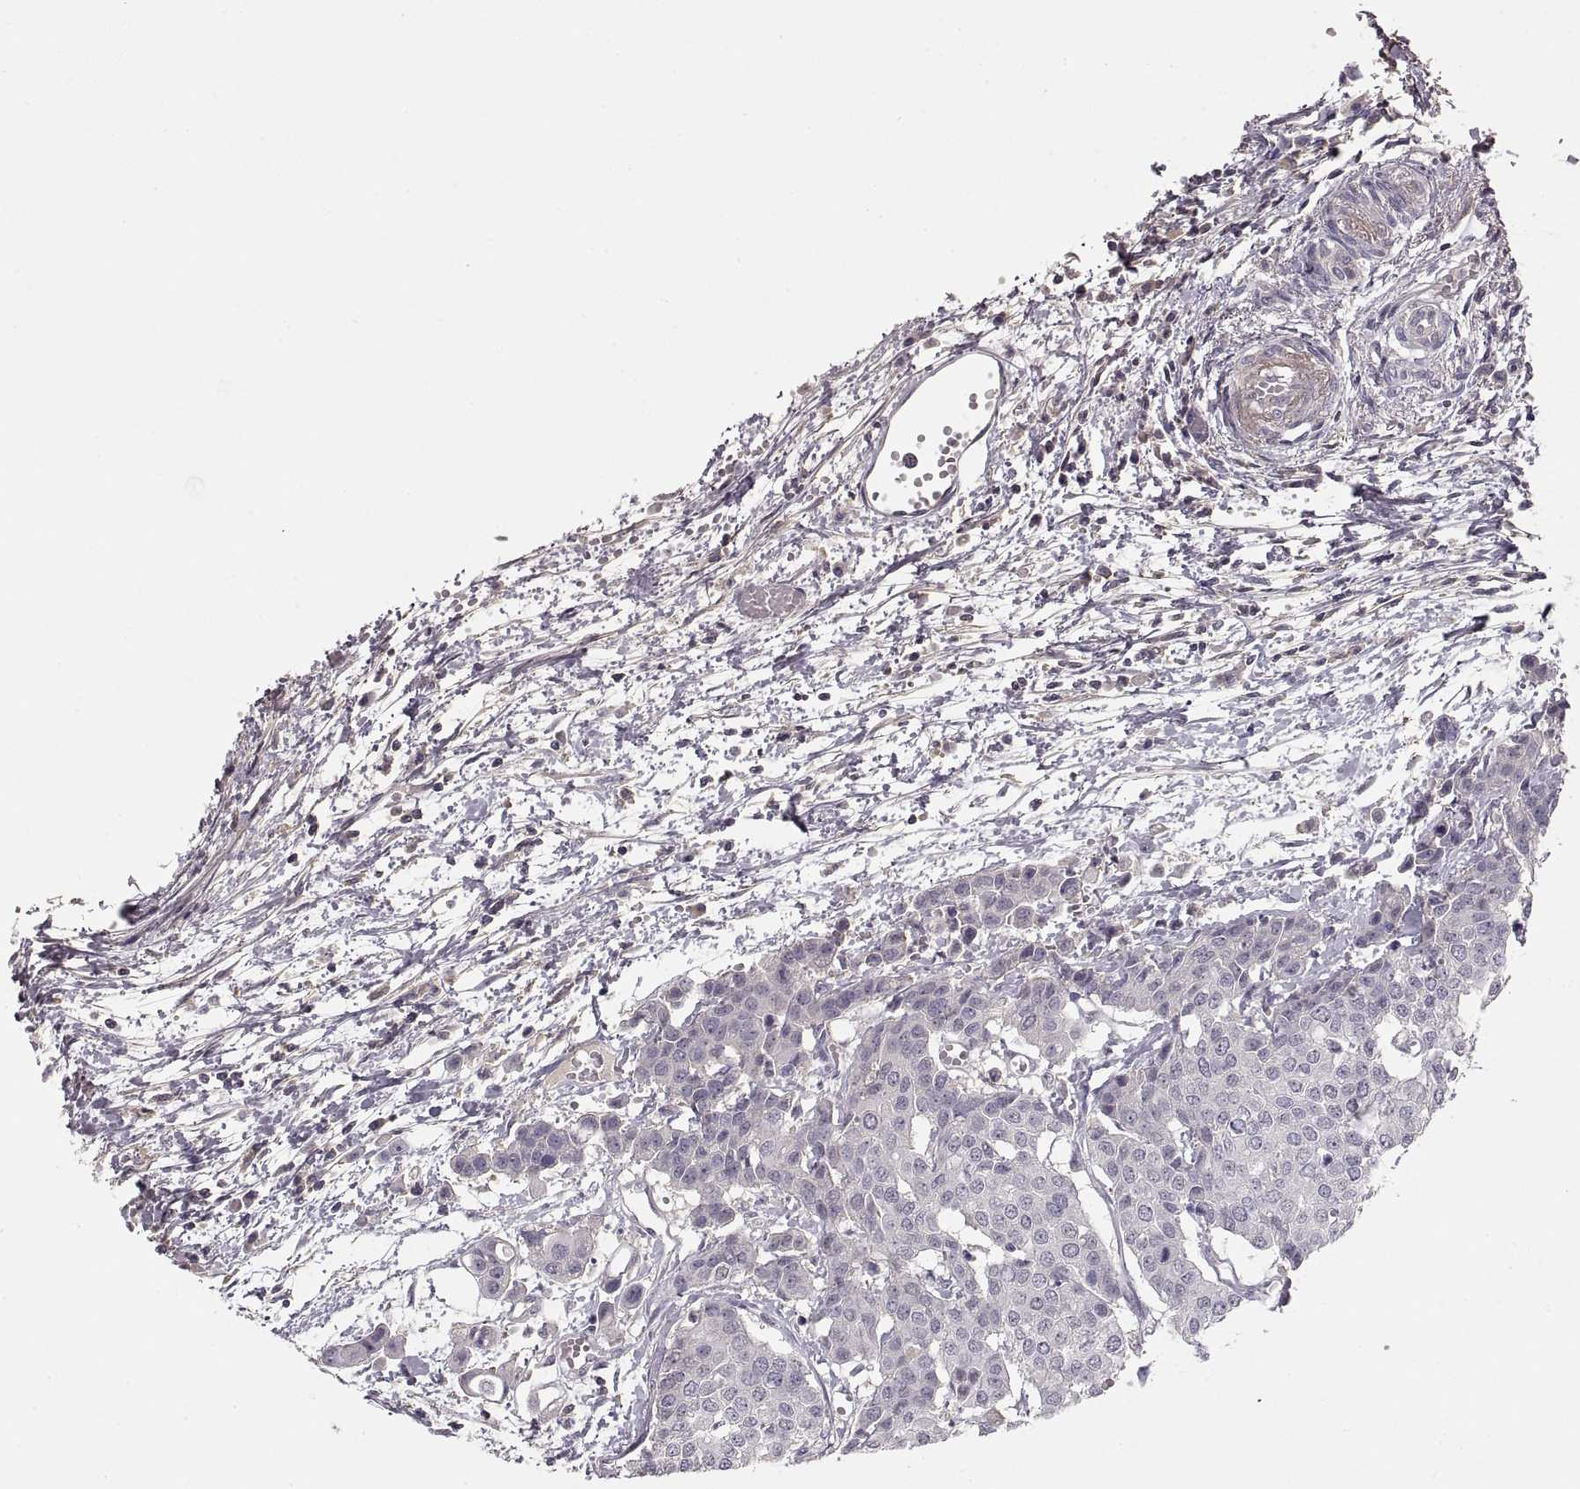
{"staining": {"intensity": "negative", "quantity": "none", "location": "none"}, "tissue": "carcinoid", "cell_type": "Tumor cells", "image_type": "cancer", "snomed": [{"axis": "morphology", "description": "Carcinoid, malignant, NOS"}, {"axis": "topography", "description": "Colon"}], "caption": "High magnification brightfield microscopy of carcinoid stained with DAB (brown) and counterstained with hematoxylin (blue): tumor cells show no significant positivity.", "gene": "ADAM11", "patient": {"sex": "male", "age": 81}}